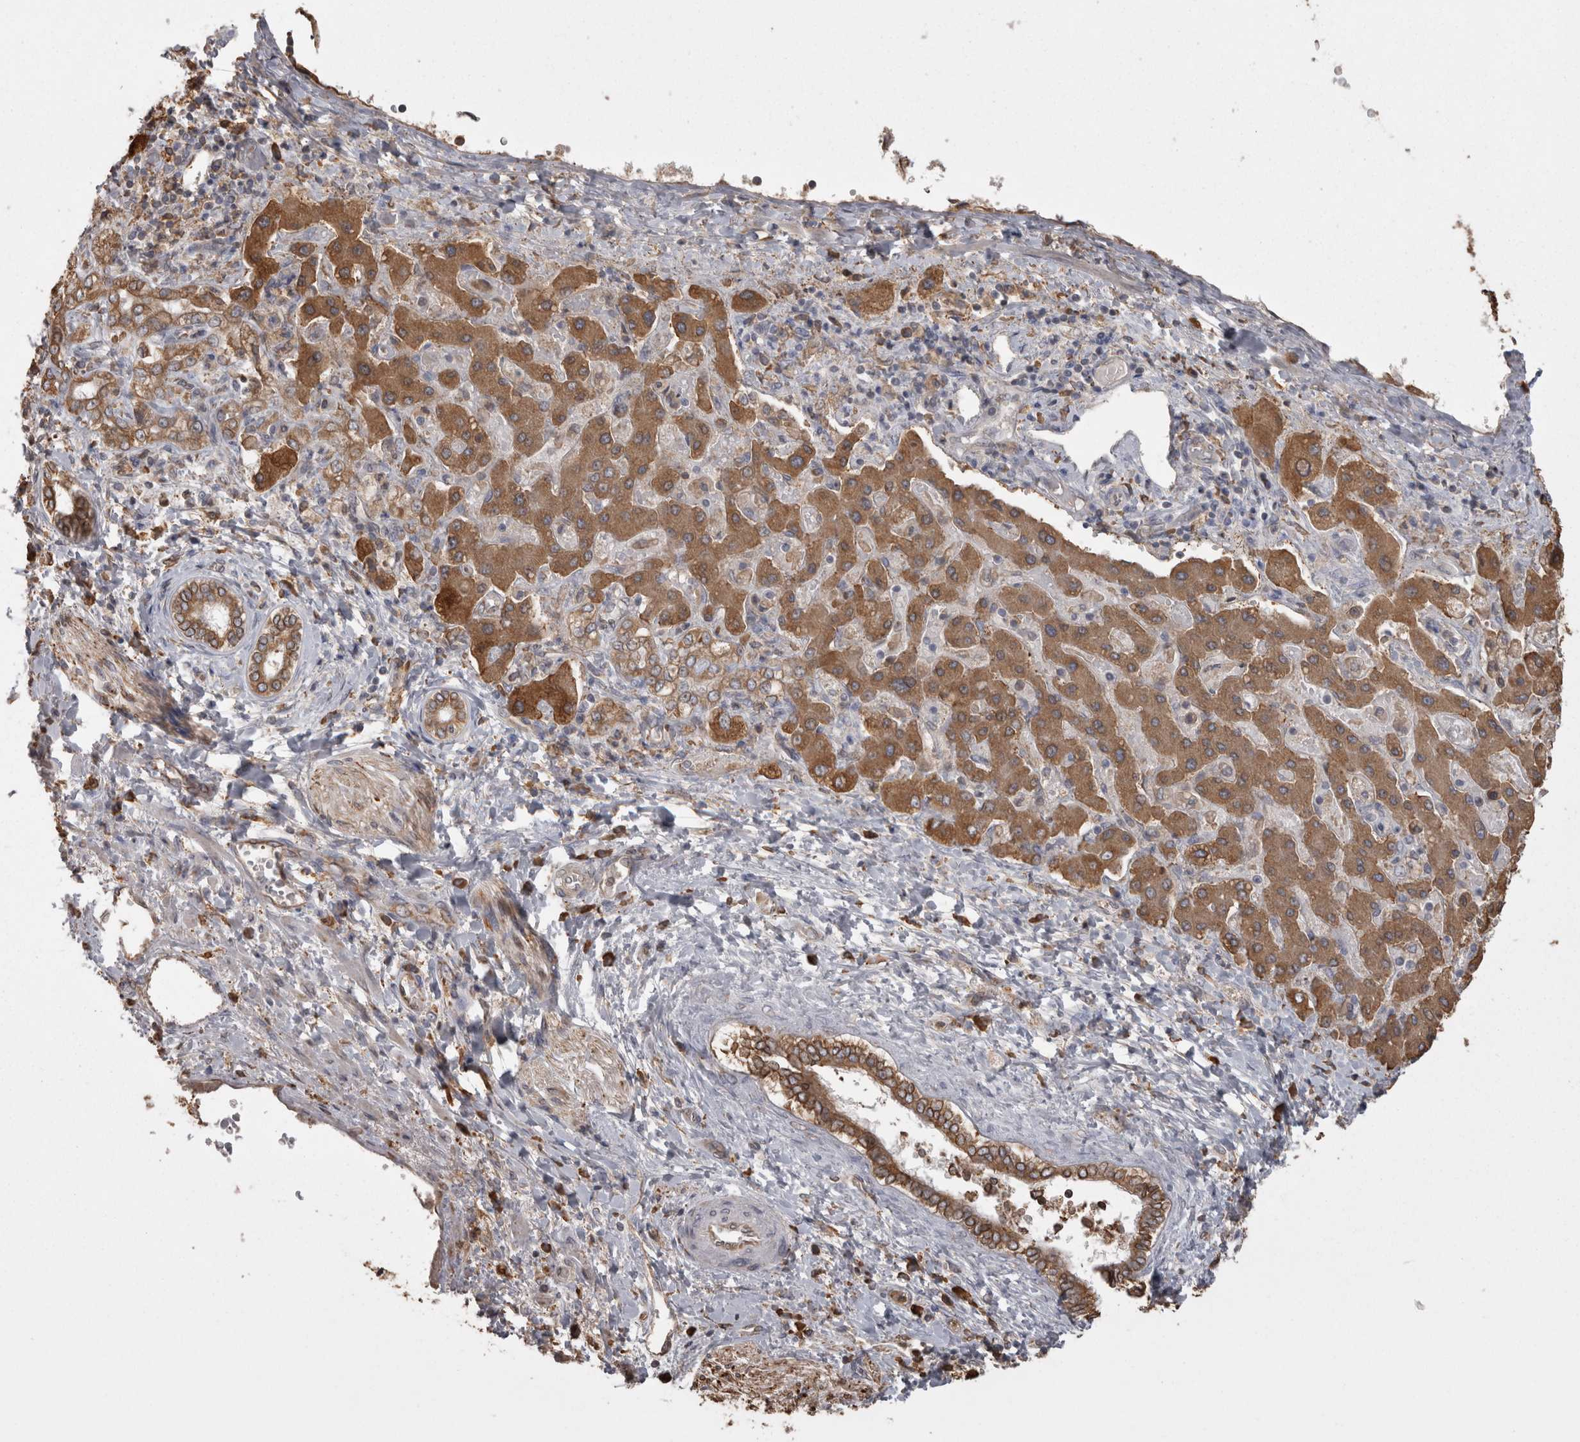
{"staining": {"intensity": "moderate", "quantity": ">75%", "location": "cytoplasmic/membranous"}, "tissue": "liver cancer", "cell_type": "Tumor cells", "image_type": "cancer", "snomed": [{"axis": "morphology", "description": "Cholangiocarcinoma"}, {"axis": "topography", "description": "Liver"}], "caption": "Liver cancer (cholangiocarcinoma) tissue shows moderate cytoplasmic/membranous expression in approximately >75% of tumor cells, visualized by immunohistochemistry. (DAB IHC, brown staining for protein, blue staining for nuclei).", "gene": "PON2", "patient": {"sex": "male", "age": 50}}